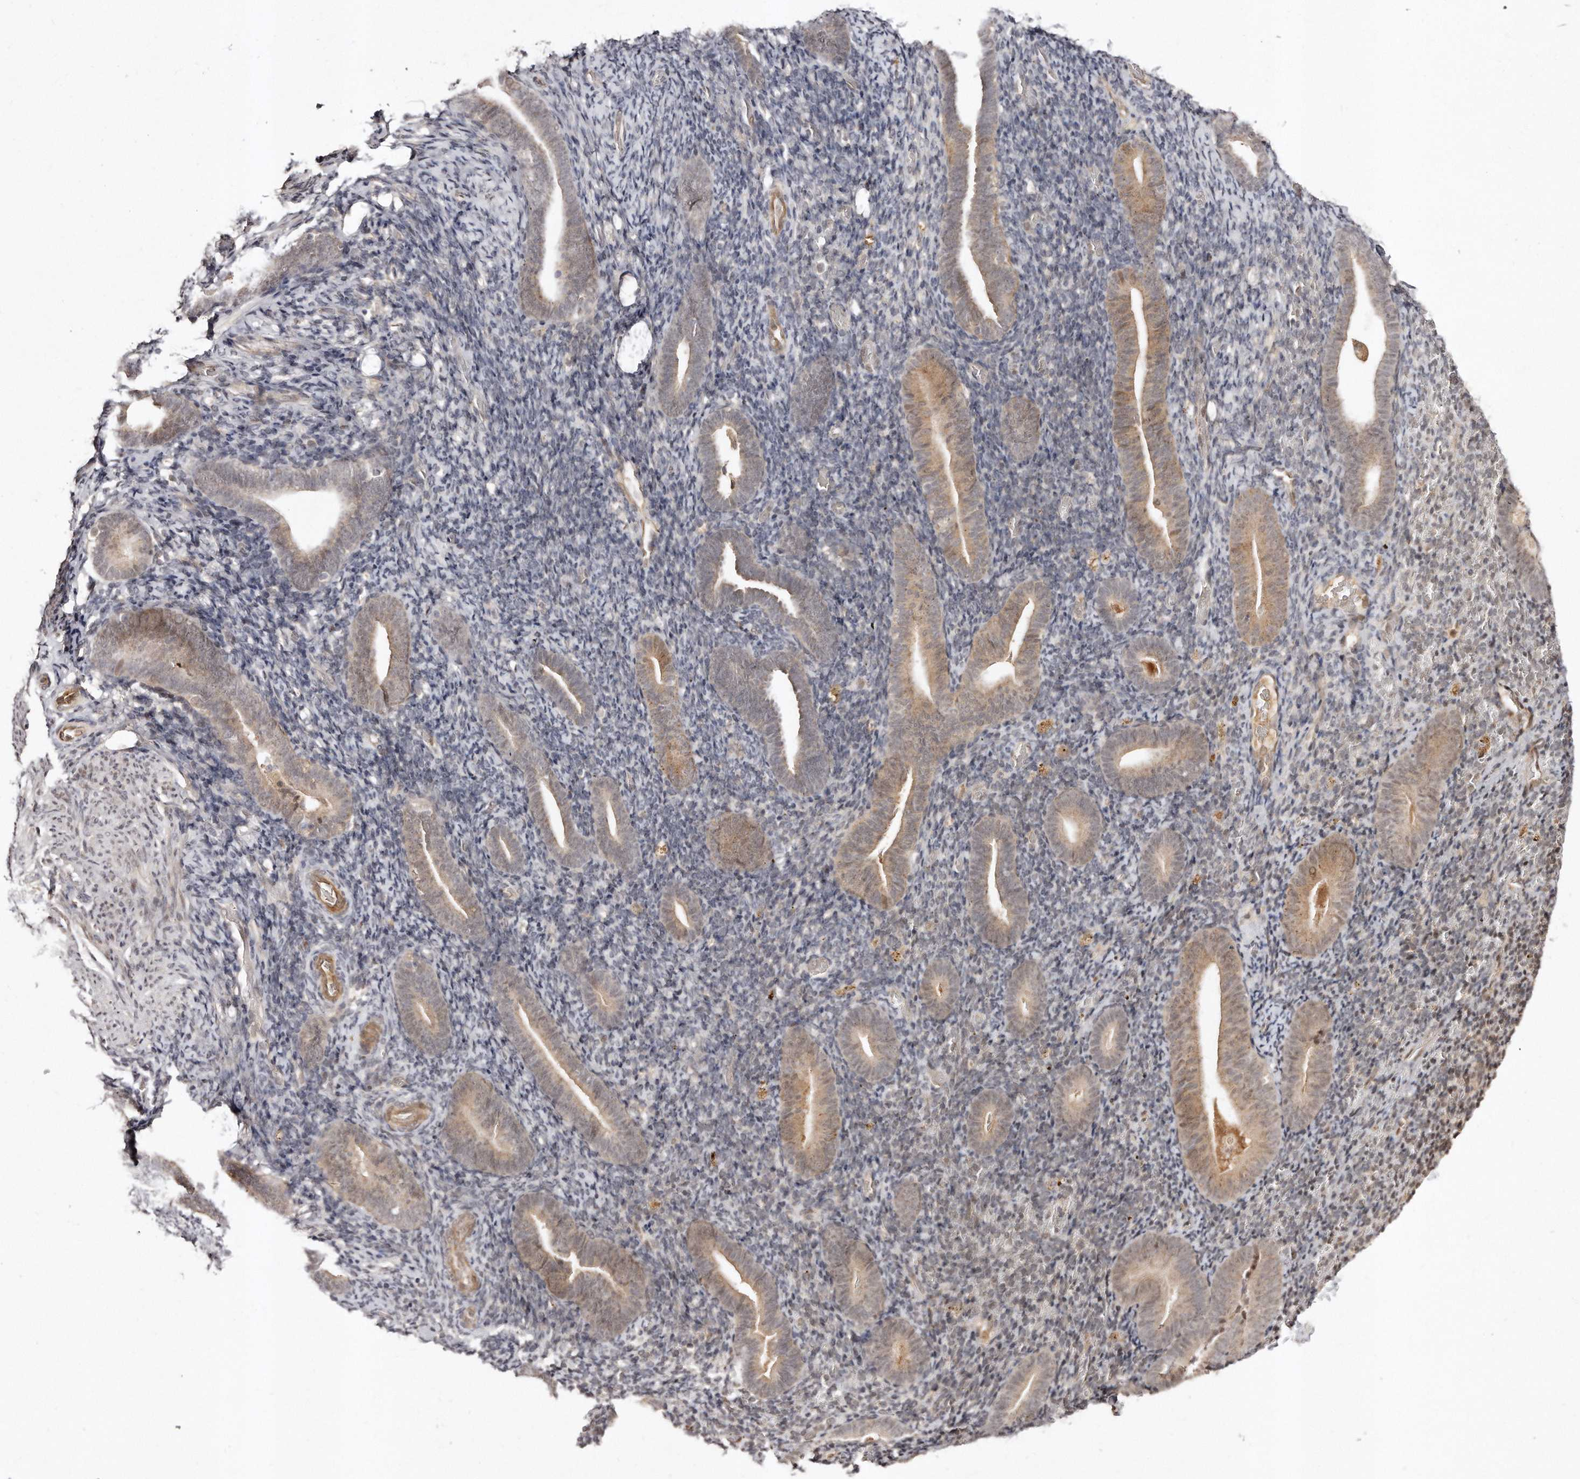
{"staining": {"intensity": "weak", "quantity": "25%-75%", "location": "nuclear"}, "tissue": "endometrium", "cell_type": "Cells in endometrial stroma", "image_type": "normal", "snomed": [{"axis": "morphology", "description": "Normal tissue, NOS"}, {"axis": "topography", "description": "Endometrium"}], "caption": "Protein staining of normal endometrium shows weak nuclear positivity in about 25%-75% of cells in endometrial stroma. (IHC, brightfield microscopy, high magnification).", "gene": "SOX4", "patient": {"sex": "female", "age": 51}}